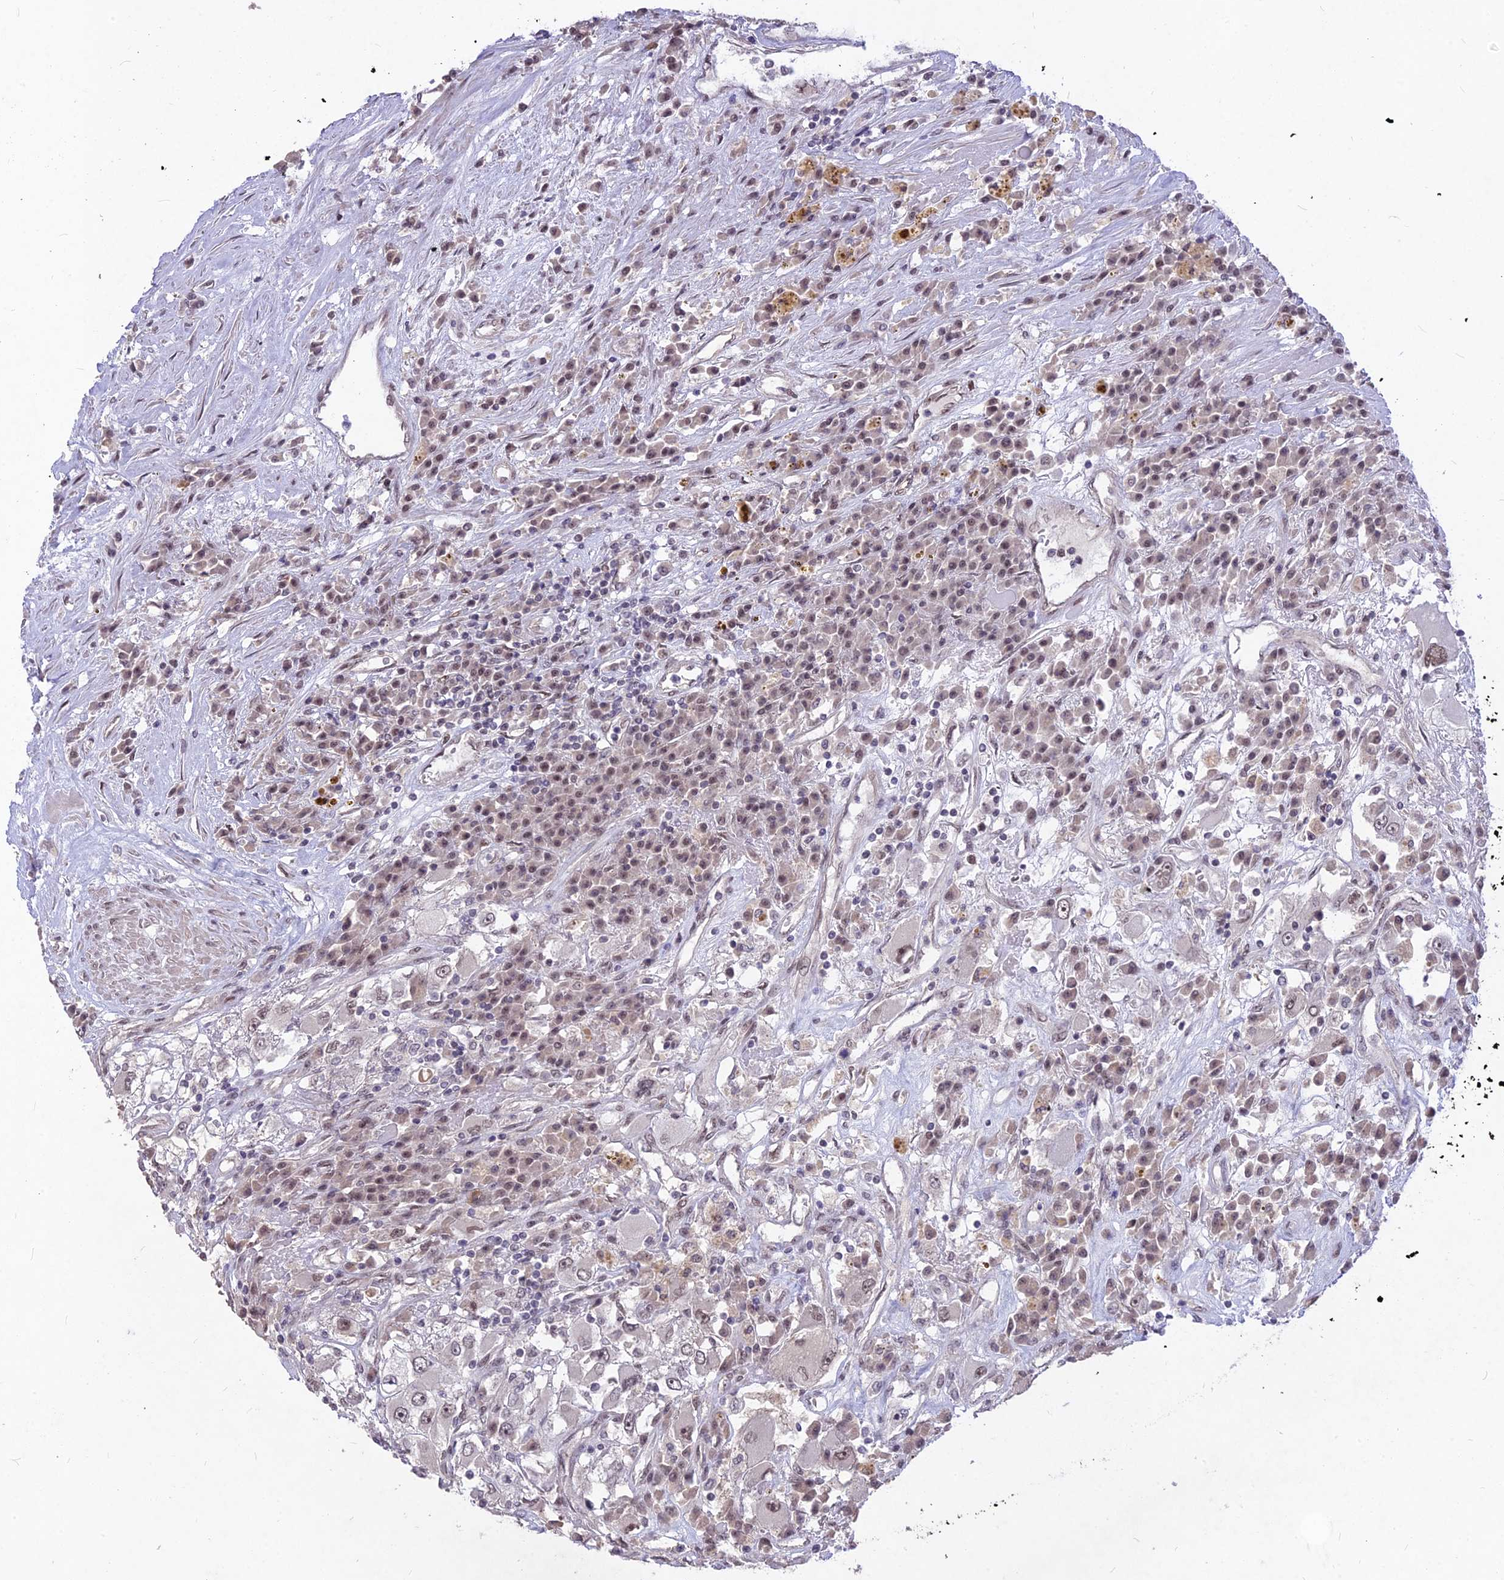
{"staining": {"intensity": "weak", "quantity": "<25%", "location": "nuclear"}, "tissue": "renal cancer", "cell_type": "Tumor cells", "image_type": "cancer", "snomed": [{"axis": "morphology", "description": "Adenocarcinoma, NOS"}, {"axis": "topography", "description": "Kidney"}], "caption": "High power microscopy micrograph of an immunohistochemistry (IHC) image of renal cancer (adenocarcinoma), revealing no significant positivity in tumor cells.", "gene": "DIS3", "patient": {"sex": "female", "age": 52}}